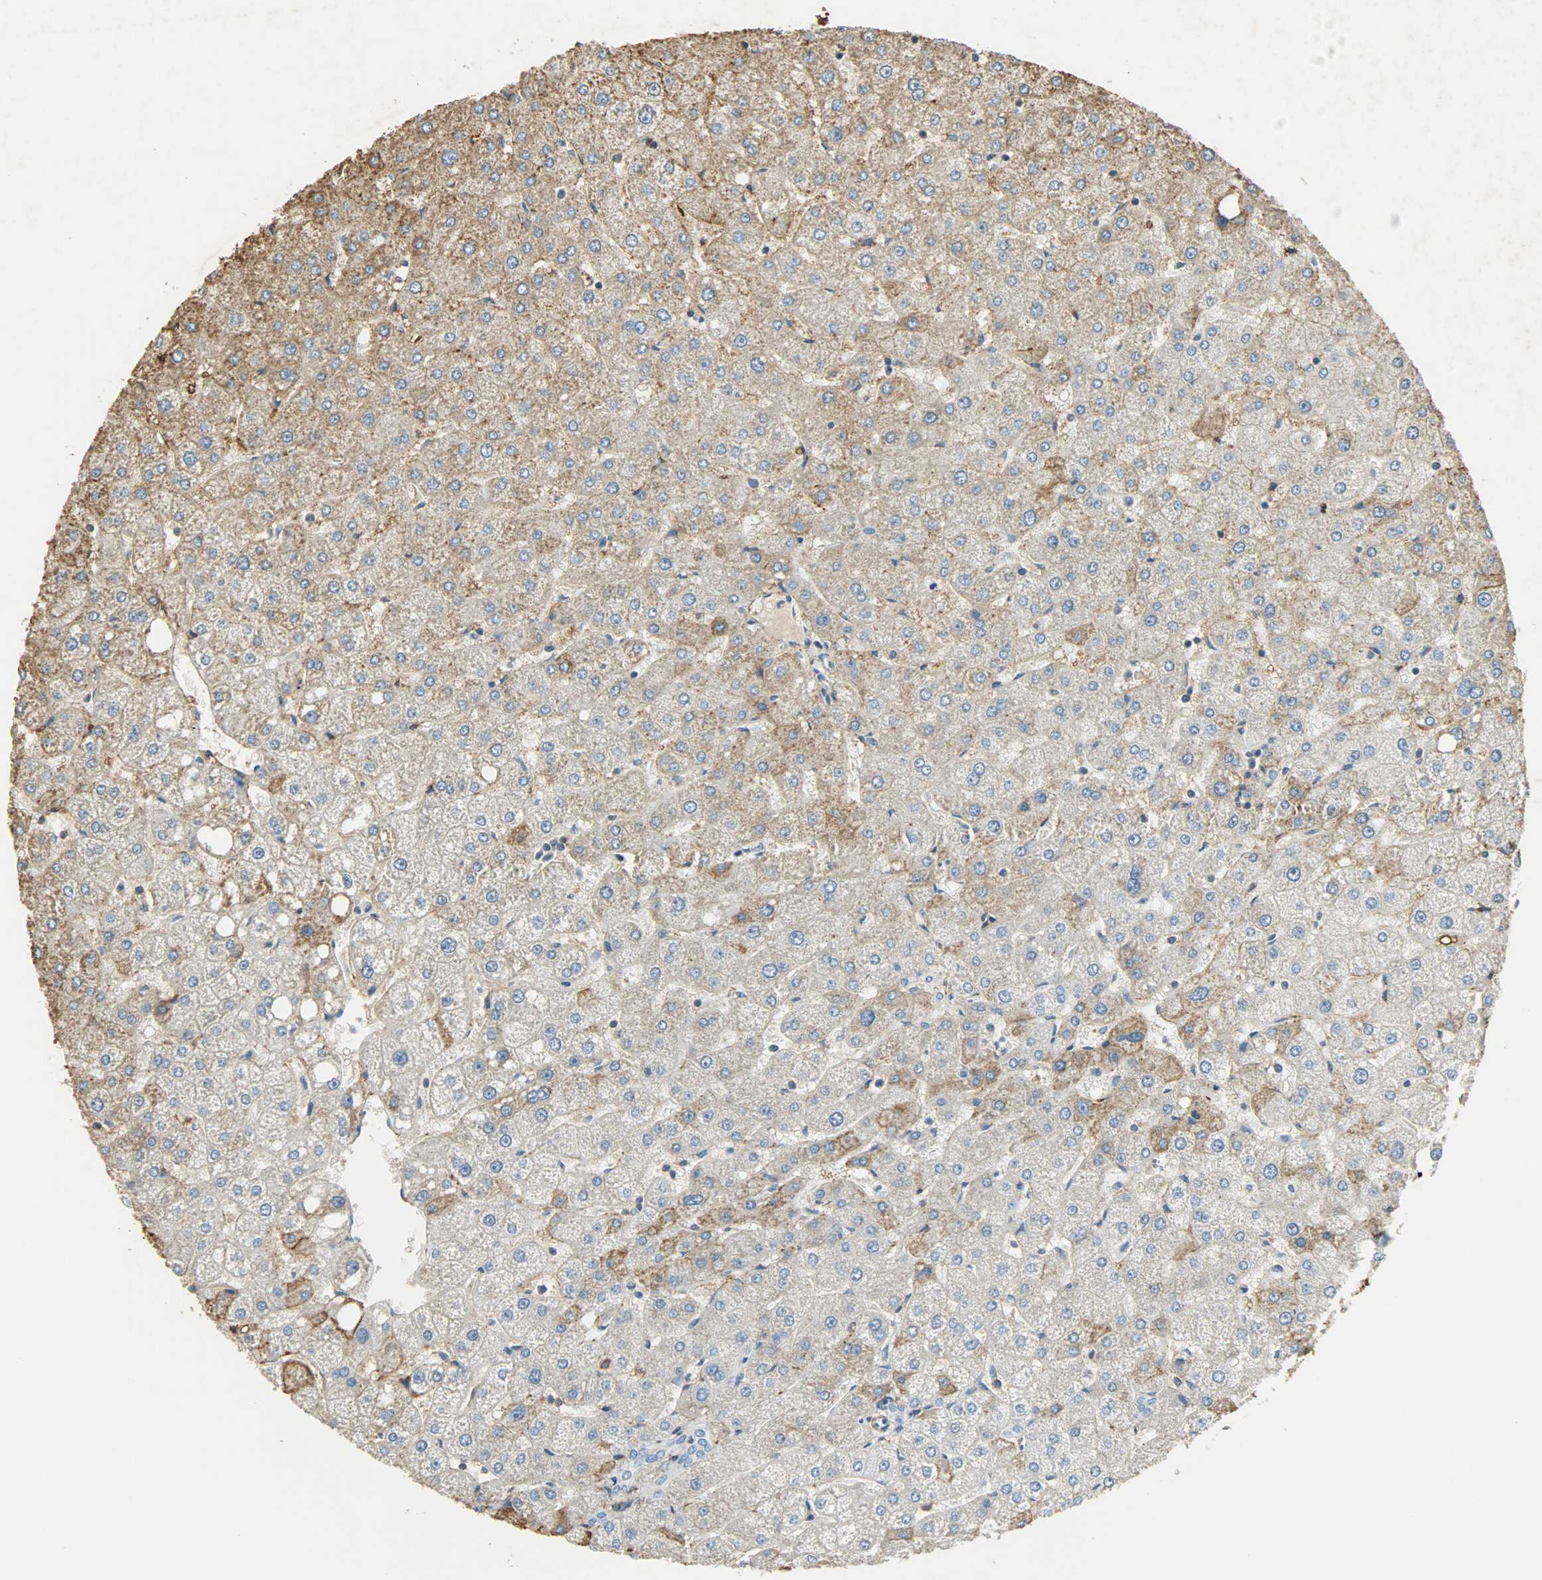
{"staining": {"intensity": "negative", "quantity": "none", "location": "none"}, "tissue": "liver", "cell_type": "Cholangiocytes", "image_type": "normal", "snomed": [{"axis": "morphology", "description": "Normal tissue, NOS"}, {"axis": "topography", "description": "Liver"}], "caption": "DAB immunohistochemical staining of unremarkable human liver reveals no significant positivity in cholangiocytes. (DAB IHC, high magnification).", "gene": "ANXA6", "patient": {"sex": "male", "age": 67}}